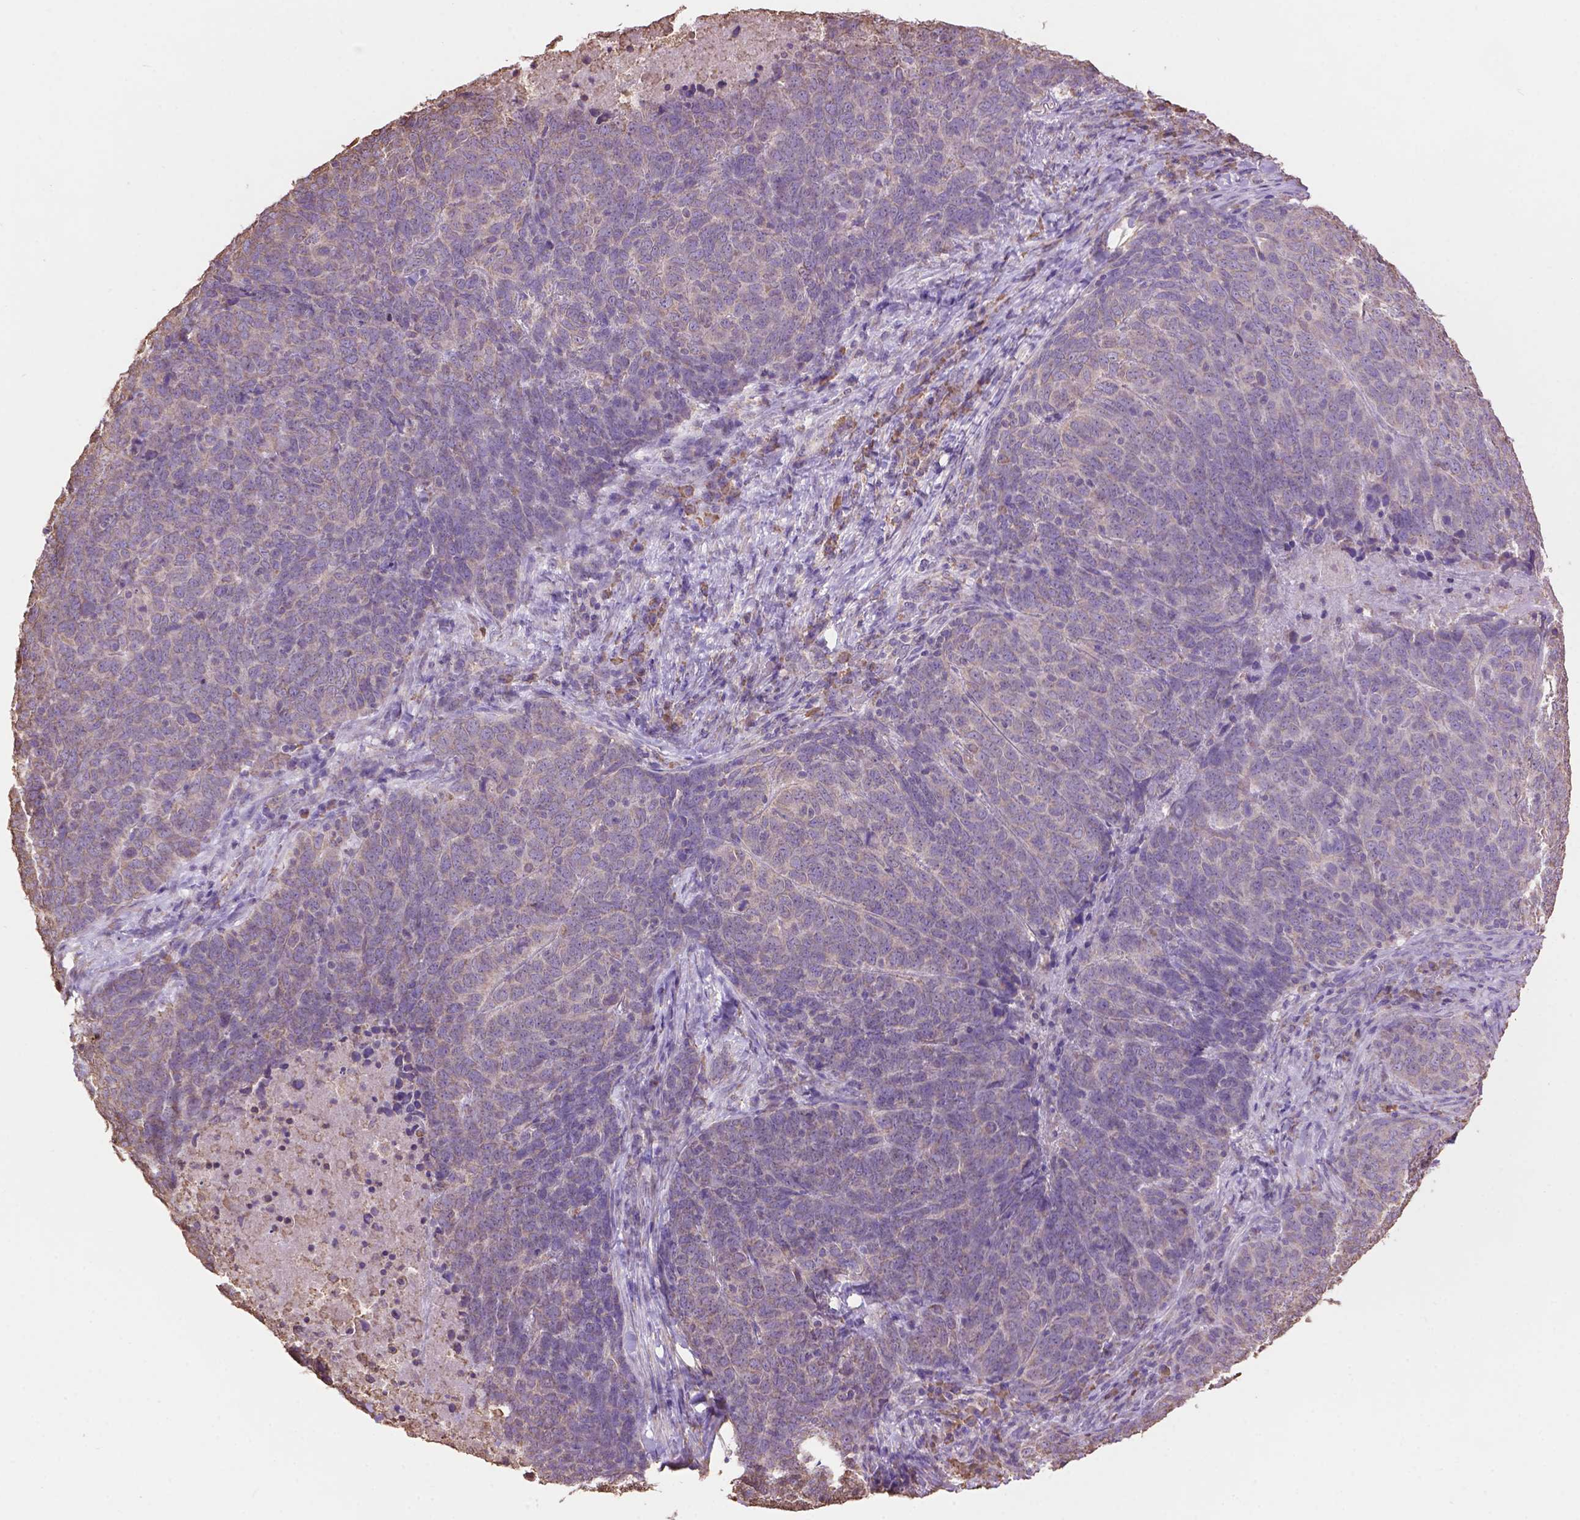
{"staining": {"intensity": "negative", "quantity": "none", "location": "none"}, "tissue": "skin cancer", "cell_type": "Tumor cells", "image_type": "cancer", "snomed": [{"axis": "morphology", "description": "Squamous cell carcinoma, NOS"}, {"axis": "topography", "description": "Skin"}, {"axis": "topography", "description": "Anal"}], "caption": "Tumor cells show no significant staining in skin cancer.", "gene": "PPP2R5E", "patient": {"sex": "female", "age": 51}}